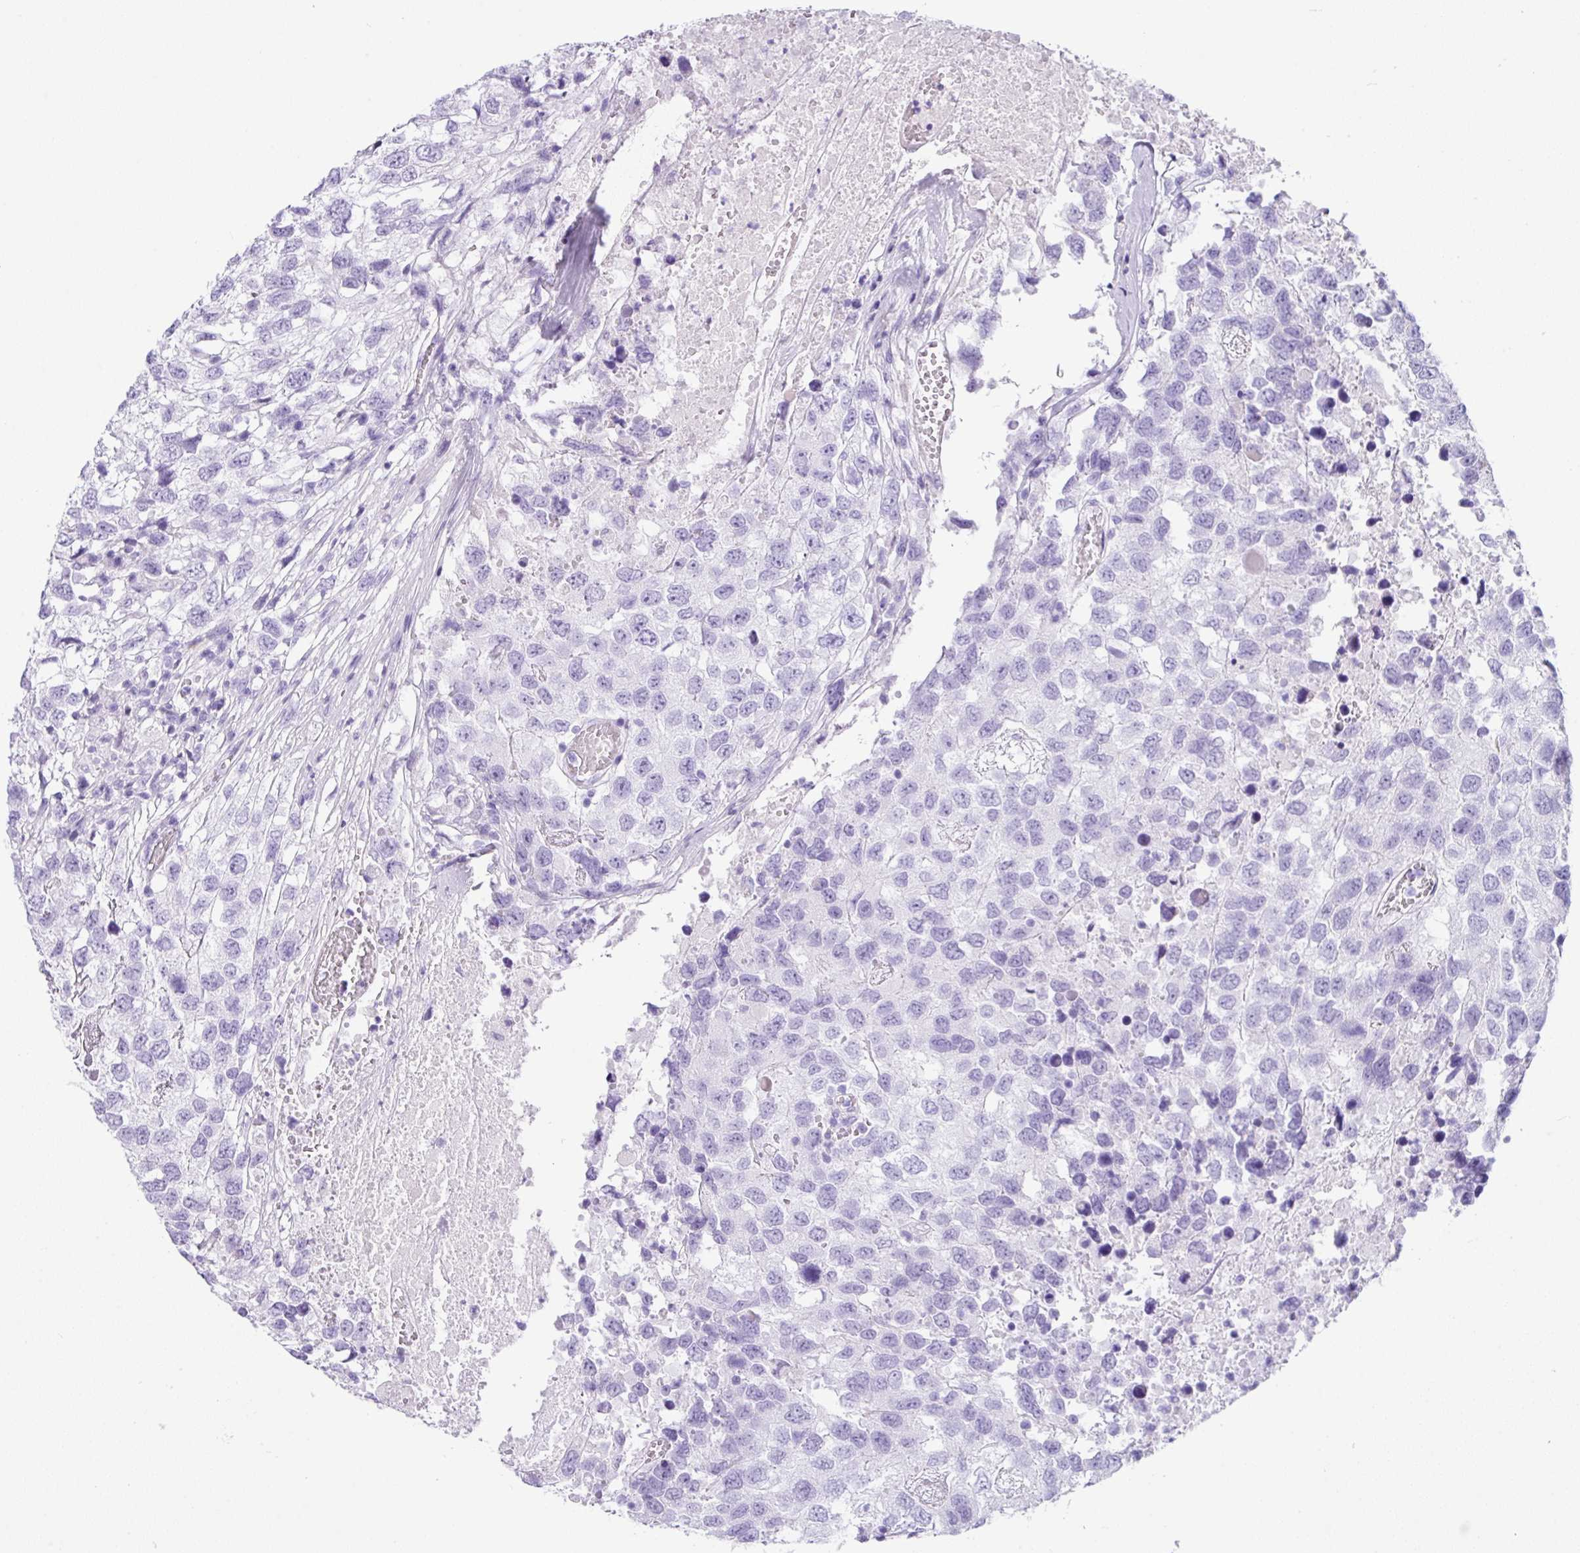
{"staining": {"intensity": "negative", "quantity": "none", "location": "none"}, "tissue": "testis cancer", "cell_type": "Tumor cells", "image_type": "cancer", "snomed": [{"axis": "morphology", "description": "Carcinoma, Embryonal, NOS"}, {"axis": "topography", "description": "Testis"}], "caption": "The micrograph displays no significant positivity in tumor cells of testis embryonal carcinoma. Nuclei are stained in blue.", "gene": "ZG16", "patient": {"sex": "male", "age": 83}}